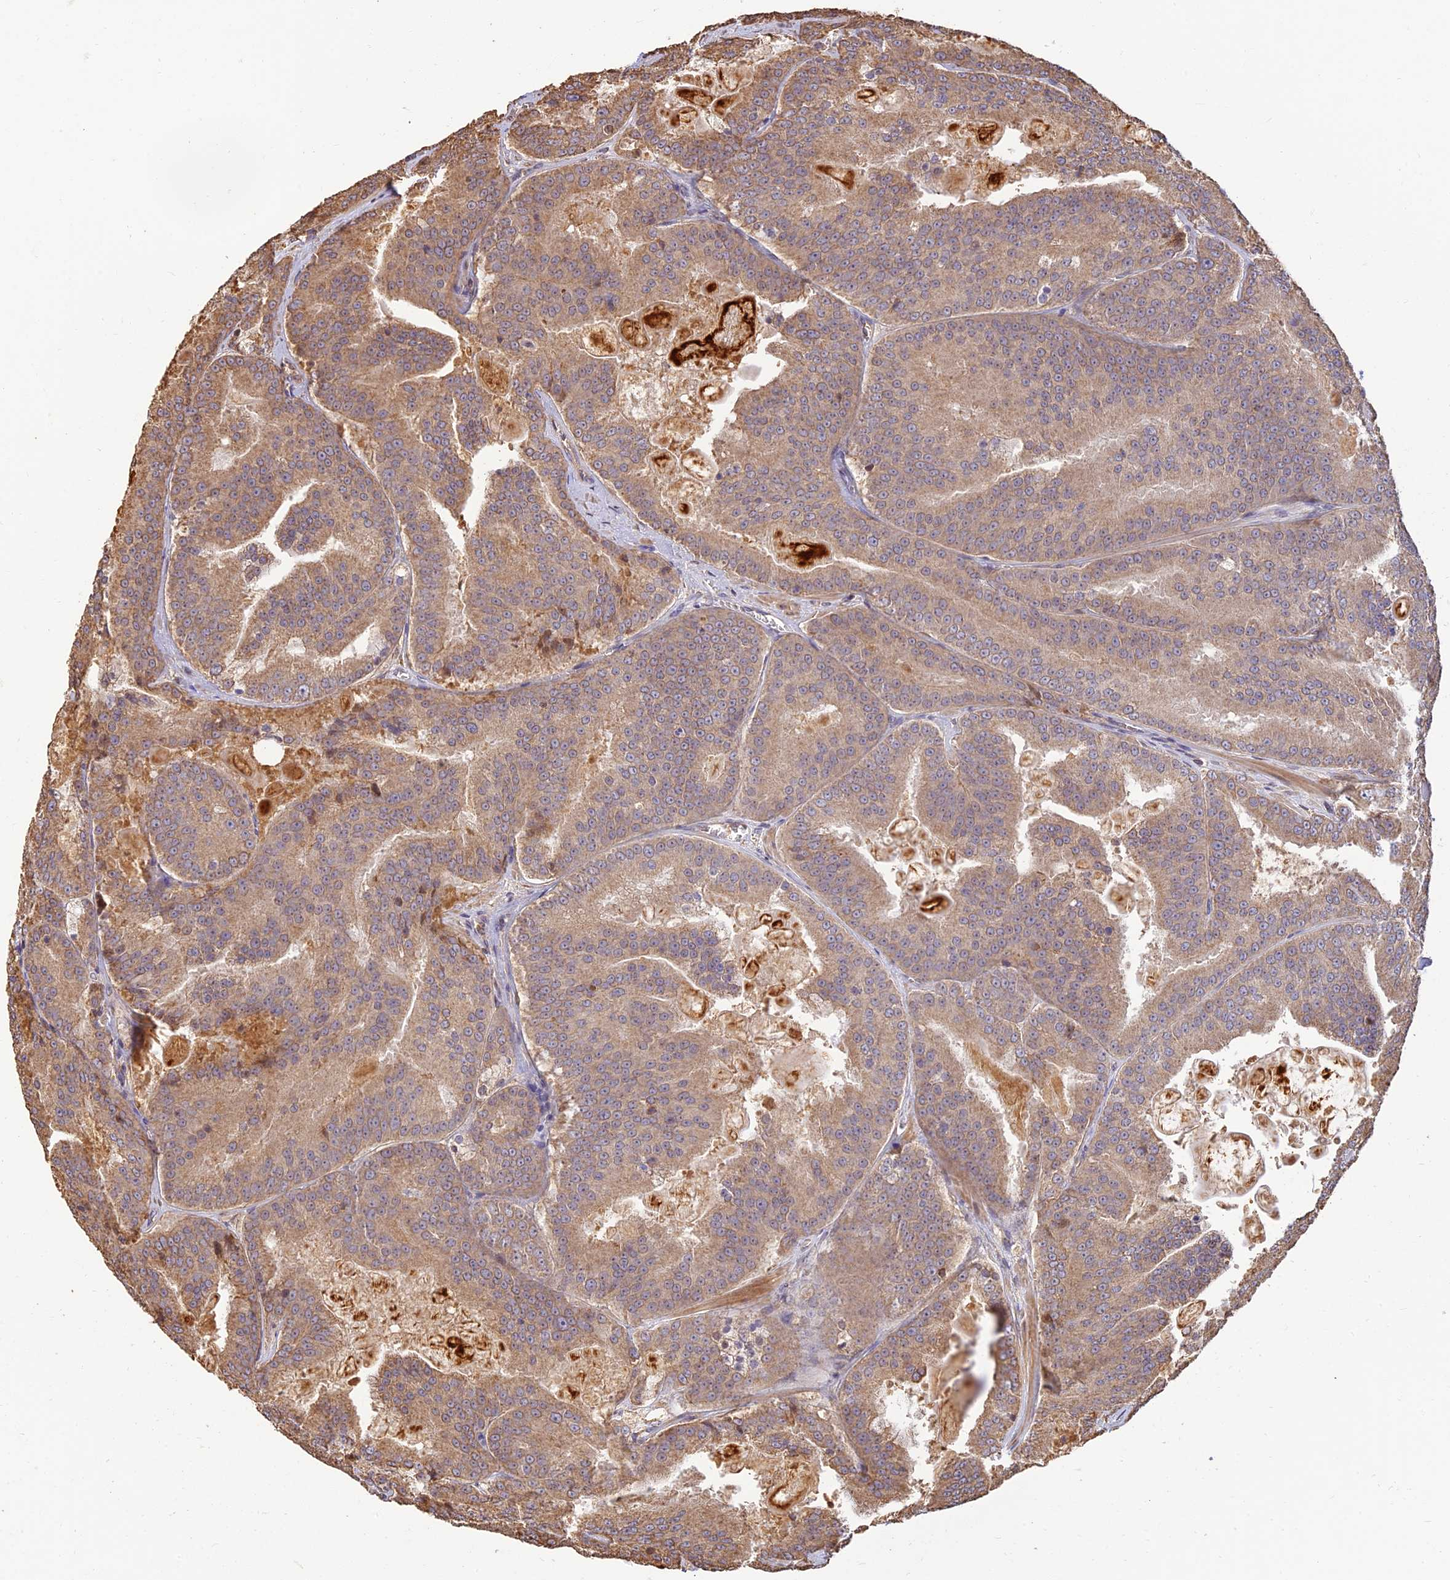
{"staining": {"intensity": "weak", "quantity": "25%-75%", "location": "cytoplasmic/membranous"}, "tissue": "prostate cancer", "cell_type": "Tumor cells", "image_type": "cancer", "snomed": [{"axis": "morphology", "description": "Adenocarcinoma, High grade"}, {"axis": "topography", "description": "Prostate"}], "caption": "Immunohistochemical staining of human prostate cancer (high-grade adenocarcinoma) demonstrates low levels of weak cytoplasmic/membranous positivity in about 25%-75% of tumor cells.", "gene": "CORO1C", "patient": {"sex": "male", "age": 61}}